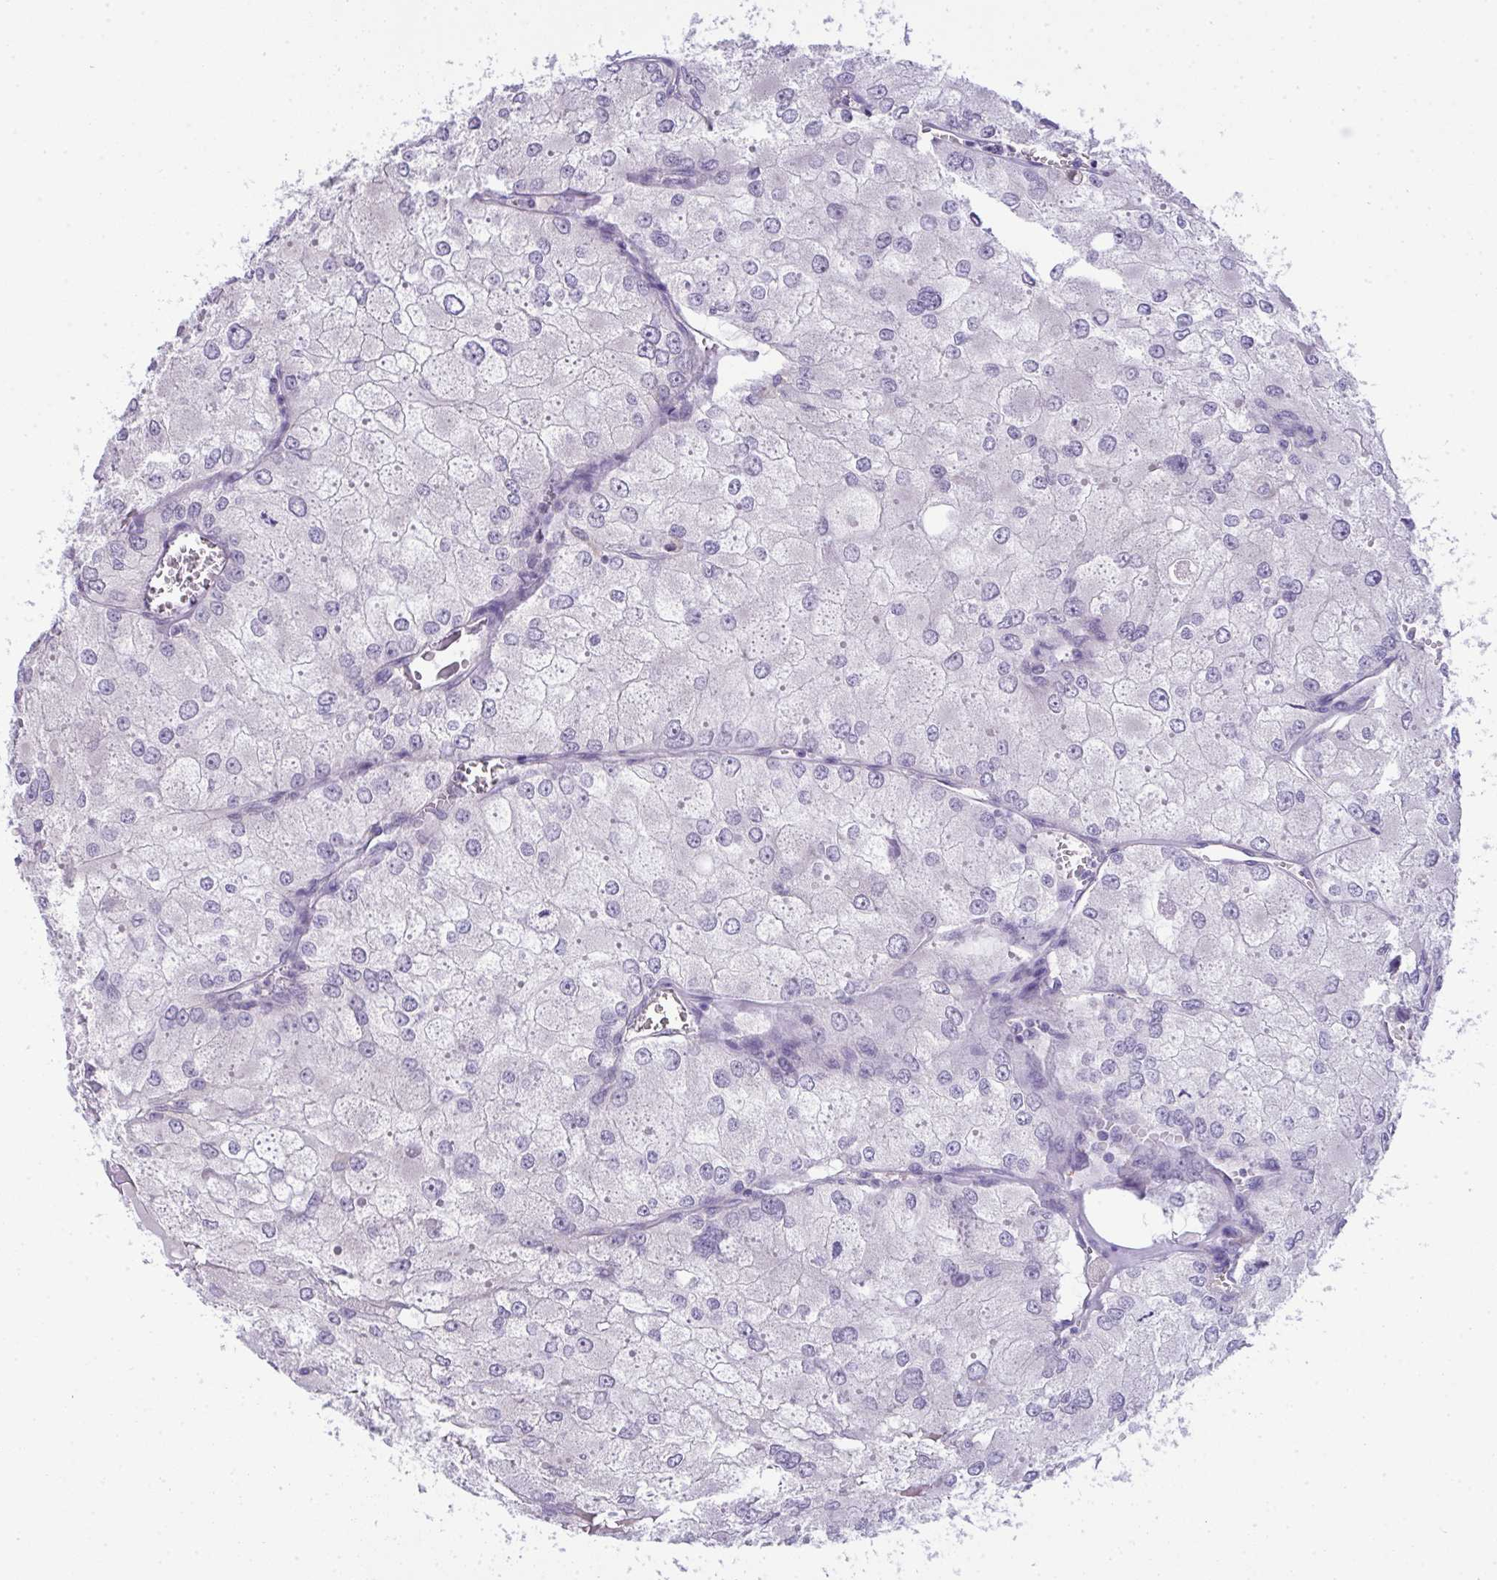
{"staining": {"intensity": "negative", "quantity": "none", "location": "none"}, "tissue": "renal cancer", "cell_type": "Tumor cells", "image_type": "cancer", "snomed": [{"axis": "morphology", "description": "Adenocarcinoma, NOS"}, {"axis": "topography", "description": "Kidney"}], "caption": "This image is of renal cancer stained with immunohistochemistry (IHC) to label a protein in brown with the nuclei are counter-stained blue. There is no positivity in tumor cells.", "gene": "SPTB", "patient": {"sex": "female", "age": 70}}